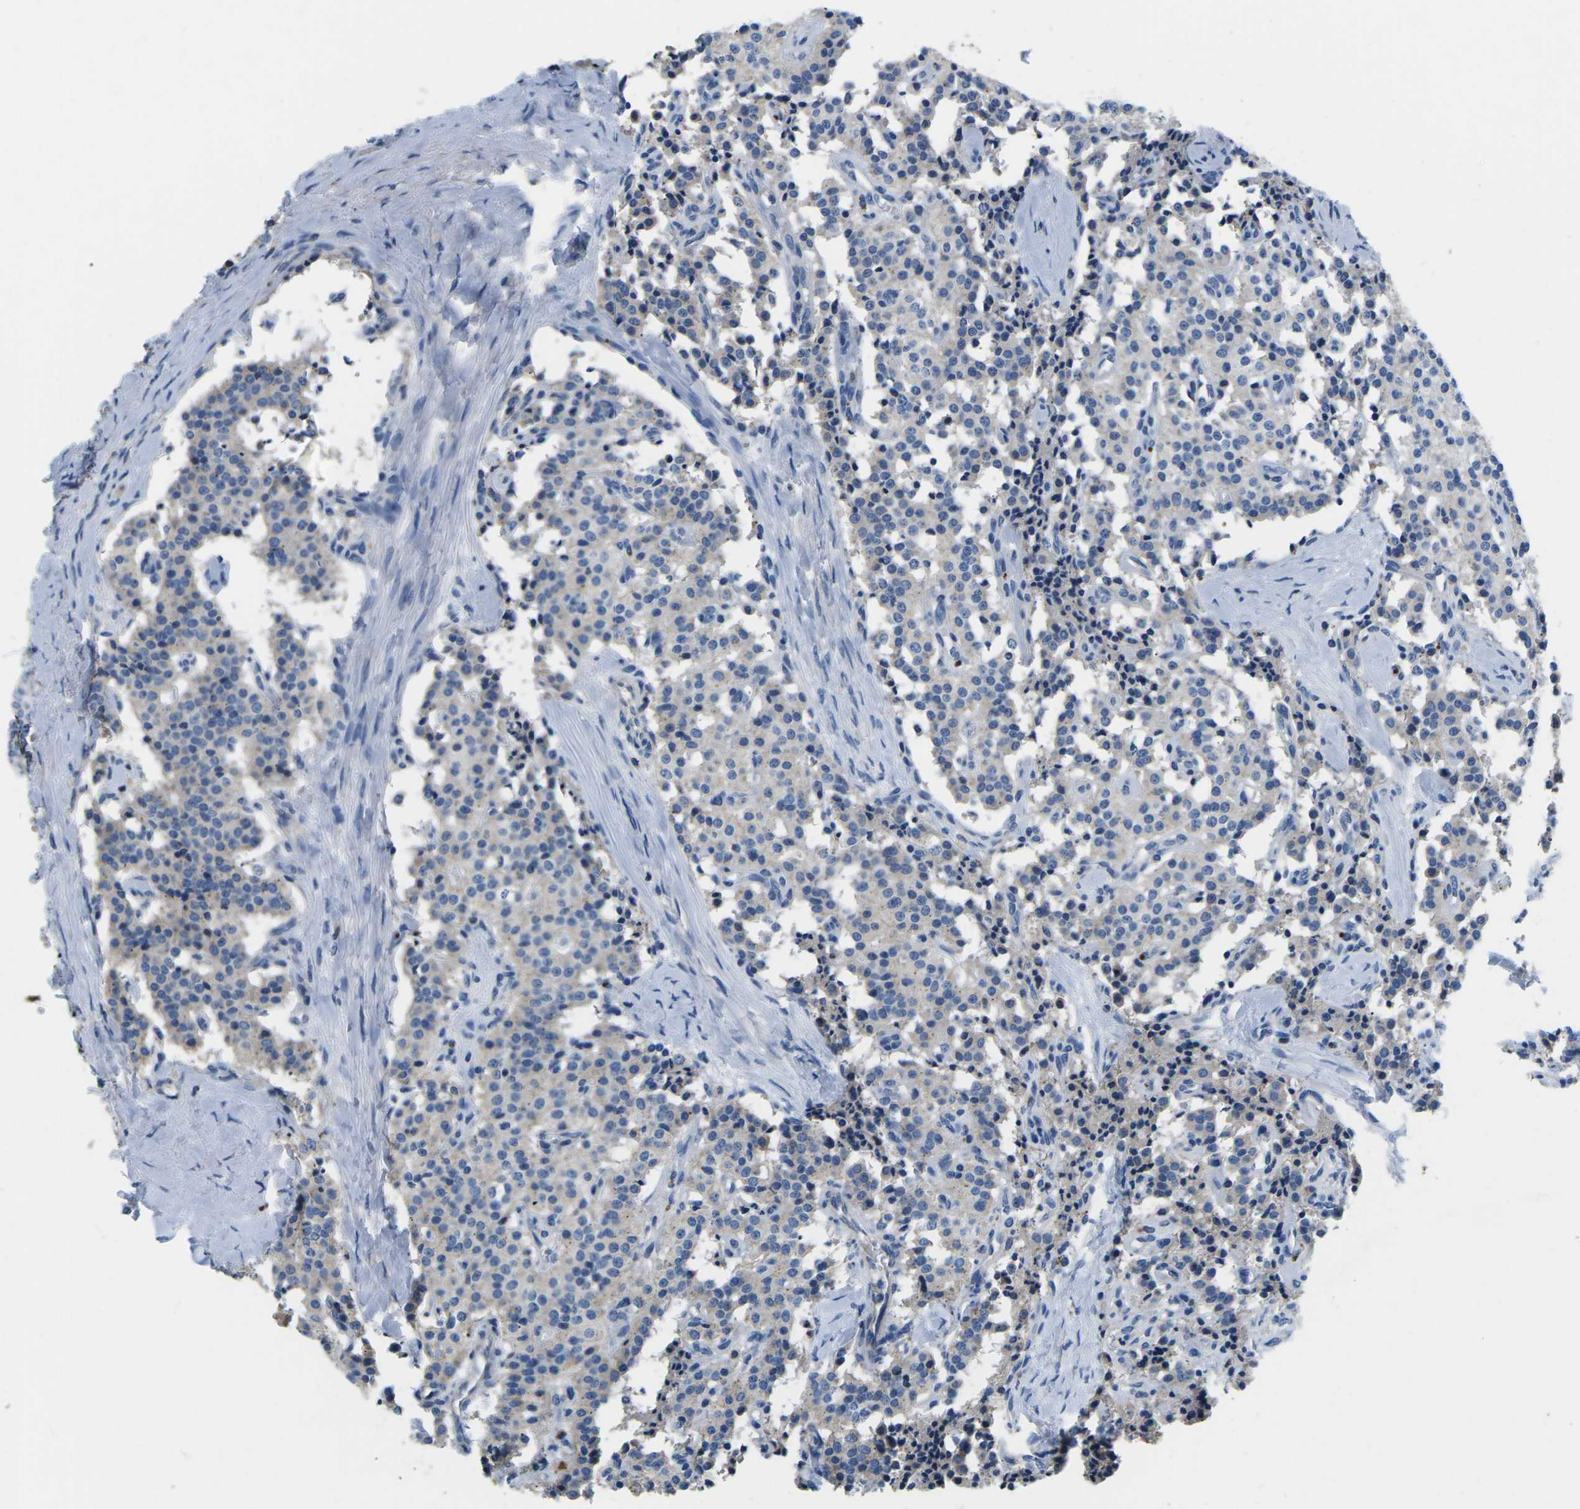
{"staining": {"intensity": "negative", "quantity": "none", "location": "none"}, "tissue": "carcinoid", "cell_type": "Tumor cells", "image_type": "cancer", "snomed": [{"axis": "morphology", "description": "Carcinoid, malignant, NOS"}, {"axis": "topography", "description": "Lung"}], "caption": "Tumor cells are negative for brown protein staining in malignant carcinoid. The staining is performed using DAB brown chromogen with nuclei counter-stained in using hematoxylin.", "gene": "PDCD6IP", "patient": {"sex": "male", "age": 30}}